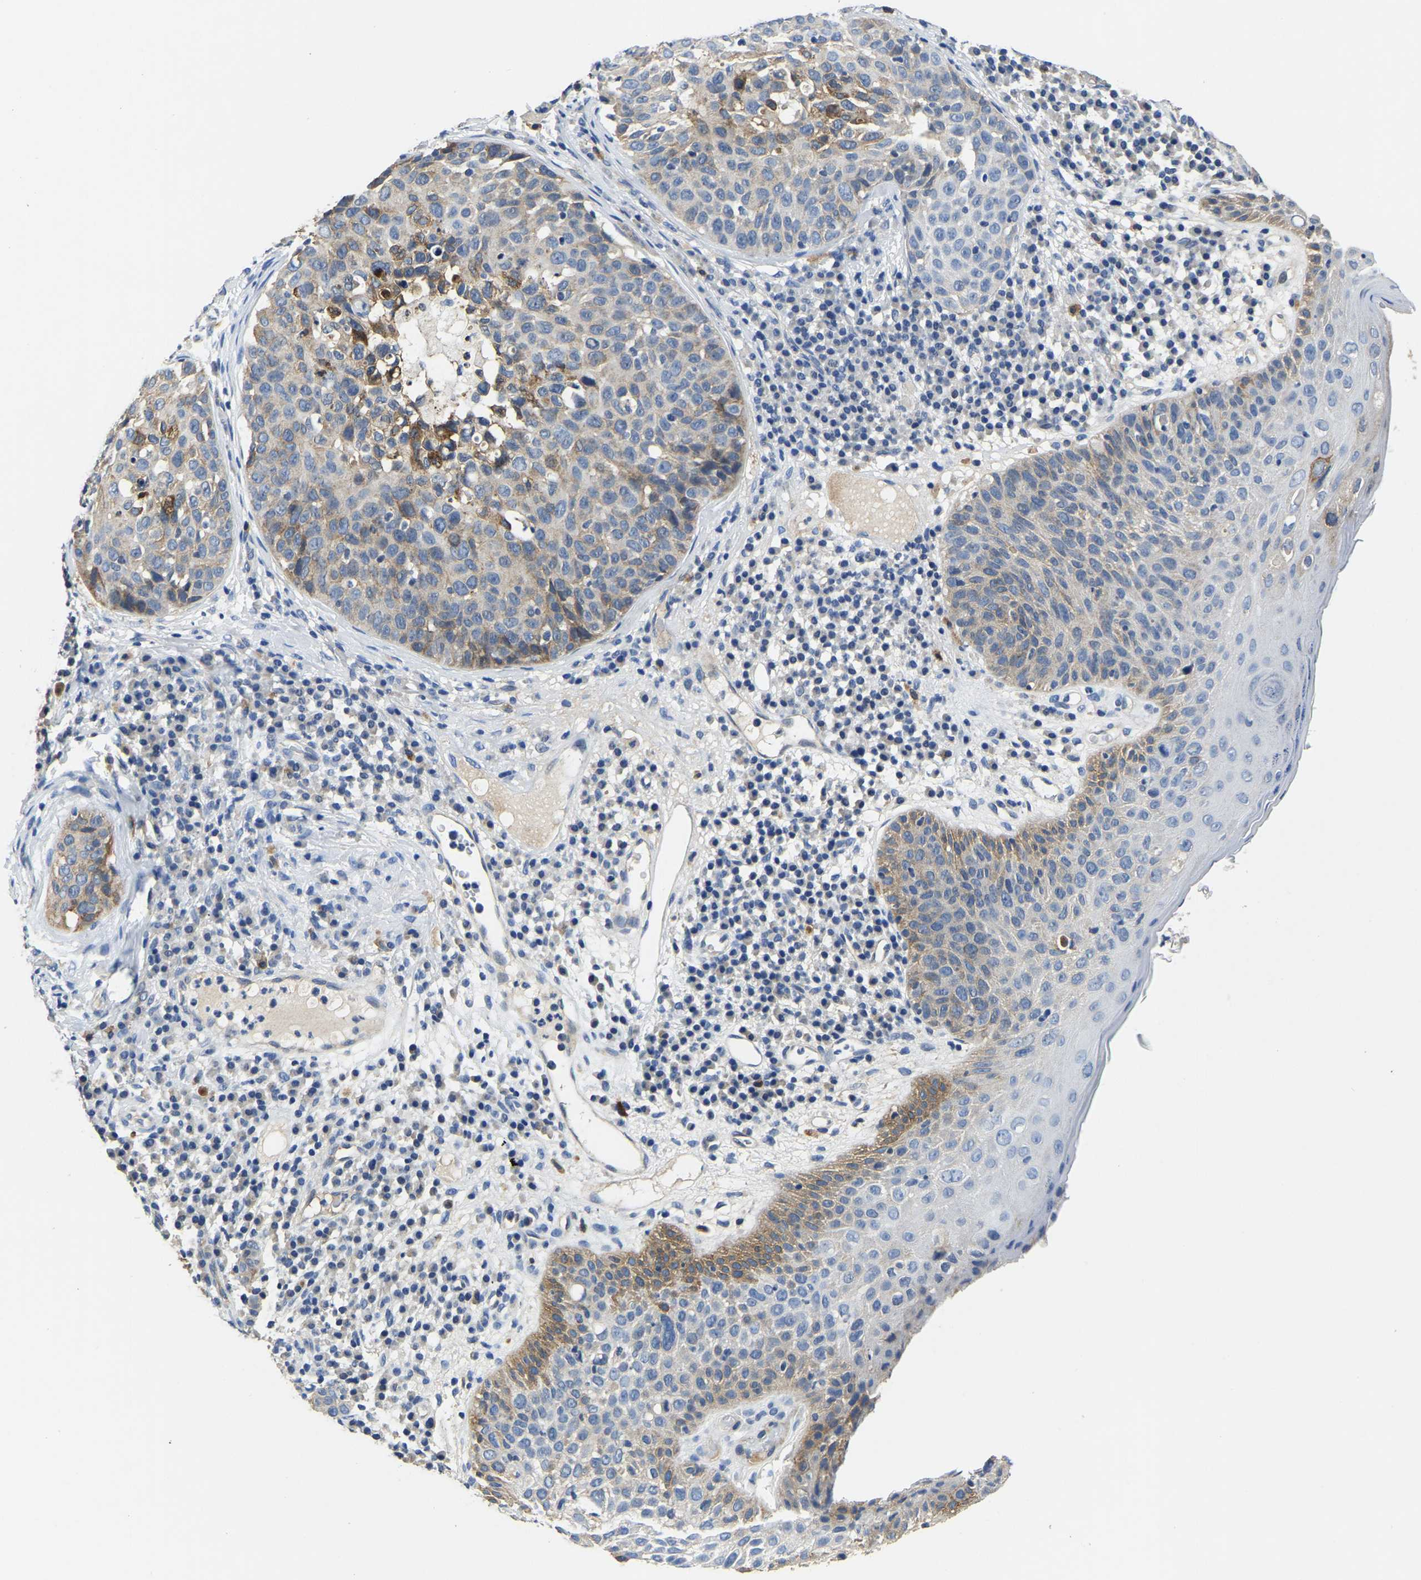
{"staining": {"intensity": "moderate", "quantity": "<25%", "location": "cytoplasmic/membranous"}, "tissue": "skin cancer", "cell_type": "Tumor cells", "image_type": "cancer", "snomed": [{"axis": "morphology", "description": "Squamous cell carcinoma in situ, NOS"}, {"axis": "morphology", "description": "Squamous cell carcinoma, NOS"}, {"axis": "topography", "description": "Skin"}], "caption": "Human skin cancer (squamous cell carcinoma) stained for a protein (brown) shows moderate cytoplasmic/membranous positive expression in about <25% of tumor cells.", "gene": "ITGA2", "patient": {"sex": "male", "age": 93}}